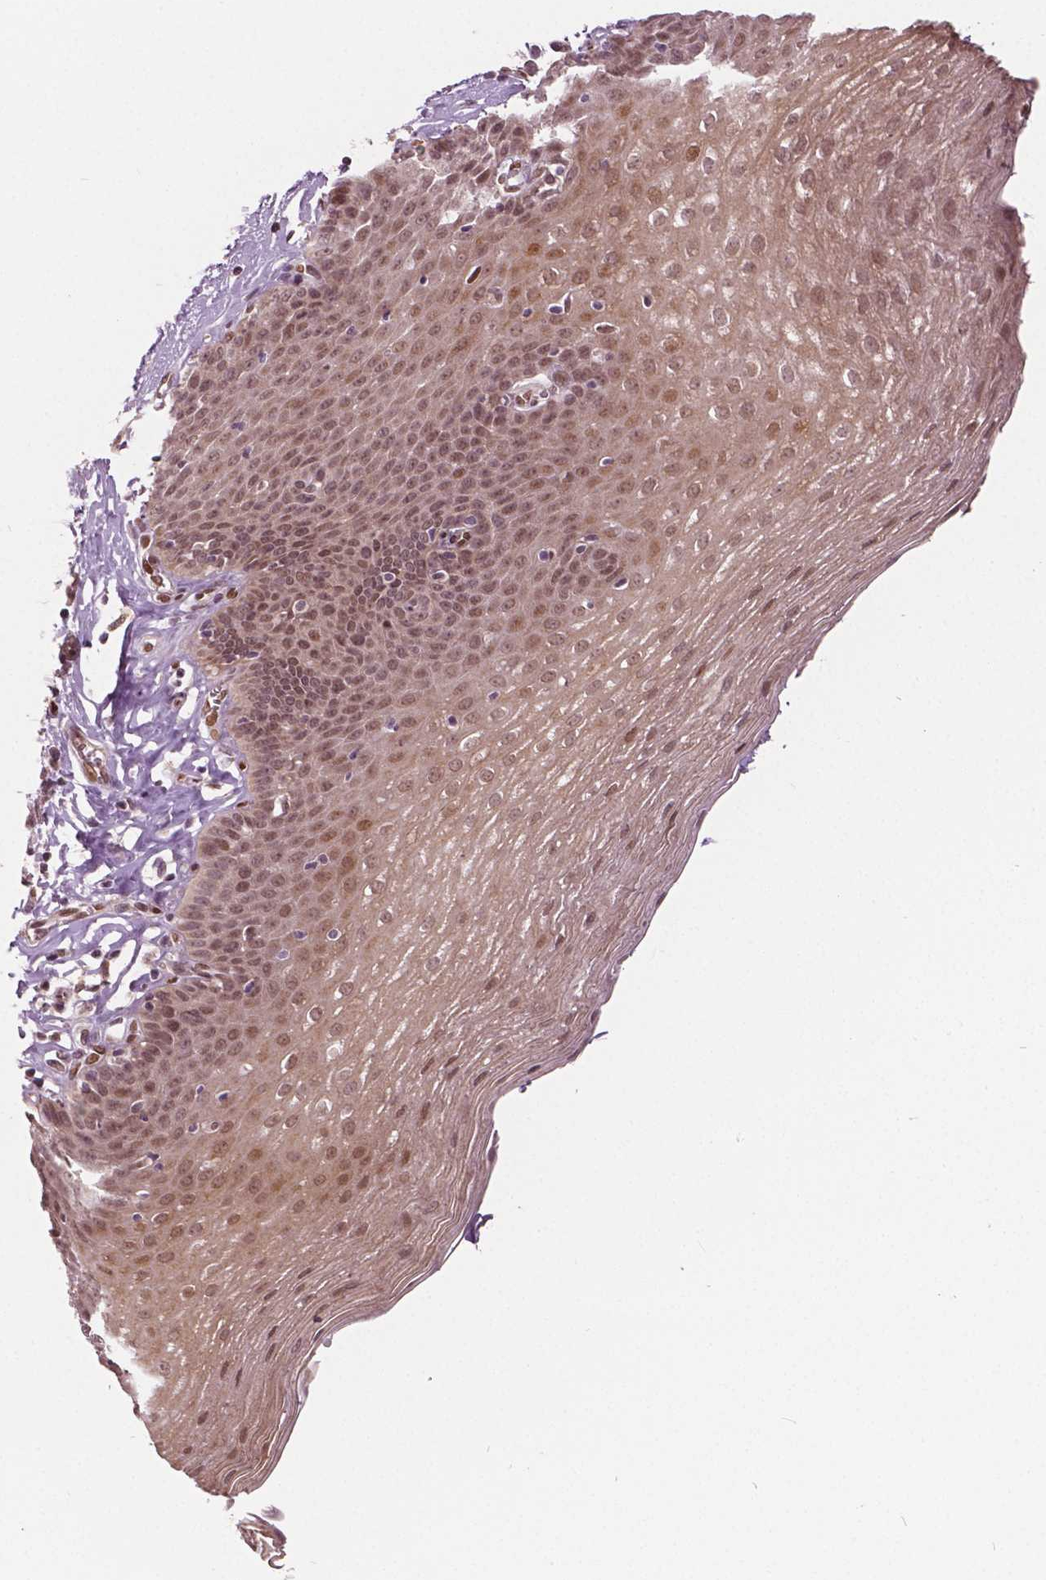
{"staining": {"intensity": "weak", "quantity": "25%-75%", "location": "nuclear"}, "tissue": "esophagus", "cell_type": "Squamous epithelial cells", "image_type": "normal", "snomed": [{"axis": "morphology", "description": "Normal tissue, NOS"}, {"axis": "topography", "description": "Esophagus"}], "caption": "Immunohistochemistry (IHC) photomicrograph of benign esophagus: esophagus stained using IHC demonstrates low levels of weak protein expression localized specifically in the nuclear of squamous epithelial cells, appearing as a nuclear brown color.", "gene": "HMBOX1", "patient": {"sex": "female", "age": 81}}